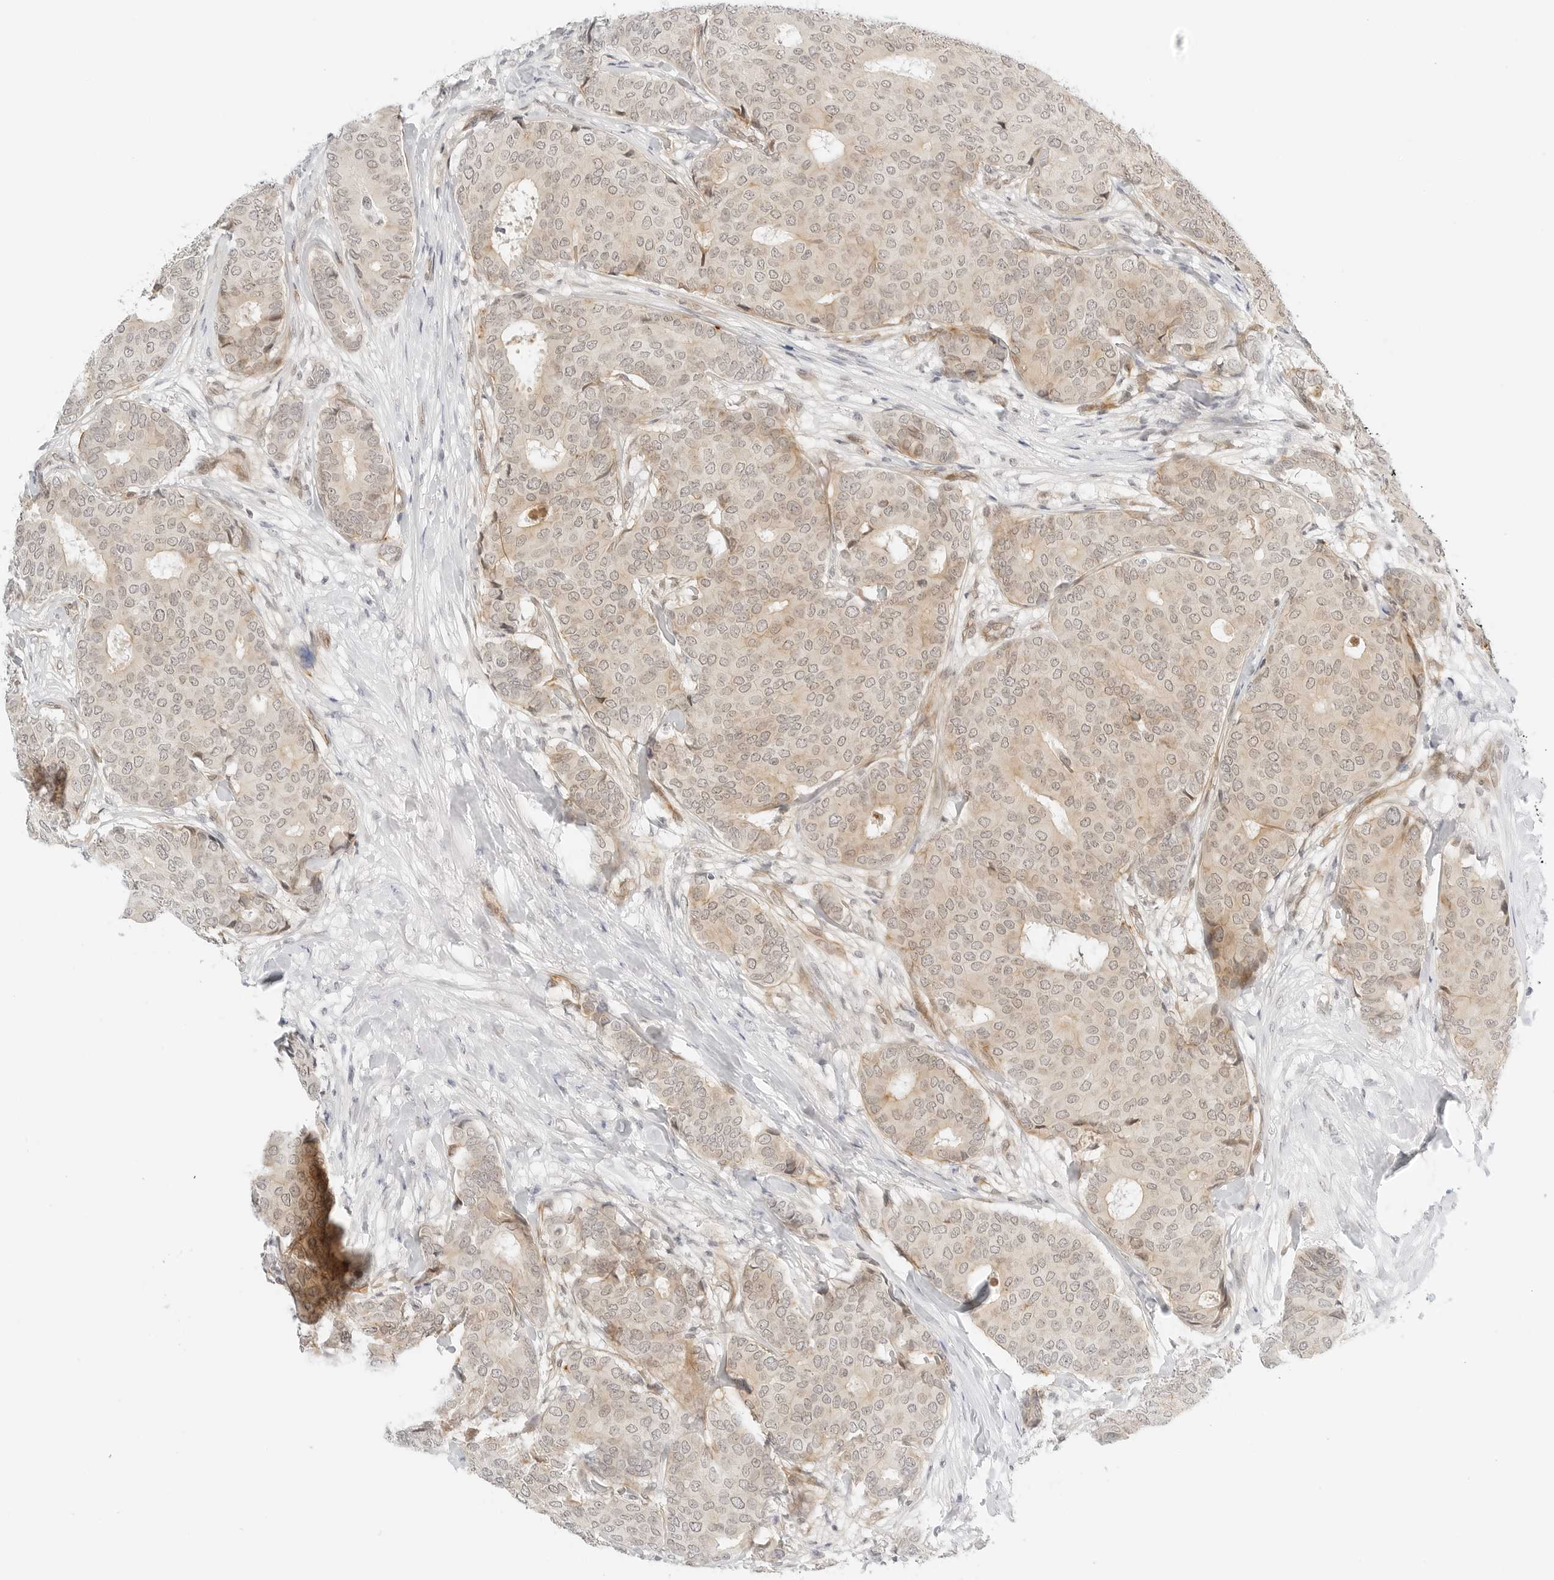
{"staining": {"intensity": "weak", "quantity": "<25%", "location": "cytoplasmic/membranous,nuclear"}, "tissue": "breast cancer", "cell_type": "Tumor cells", "image_type": "cancer", "snomed": [{"axis": "morphology", "description": "Duct carcinoma"}, {"axis": "topography", "description": "Breast"}], "caption": "High power microscopy histopathology image of an immunohistochemistry (IHC) photomicrograph of intraductal carcinoma (breast), revealing no significant staining in tumor cells.", "gene": "NEO1", "patient": {"sex": "female", "age": 75}}